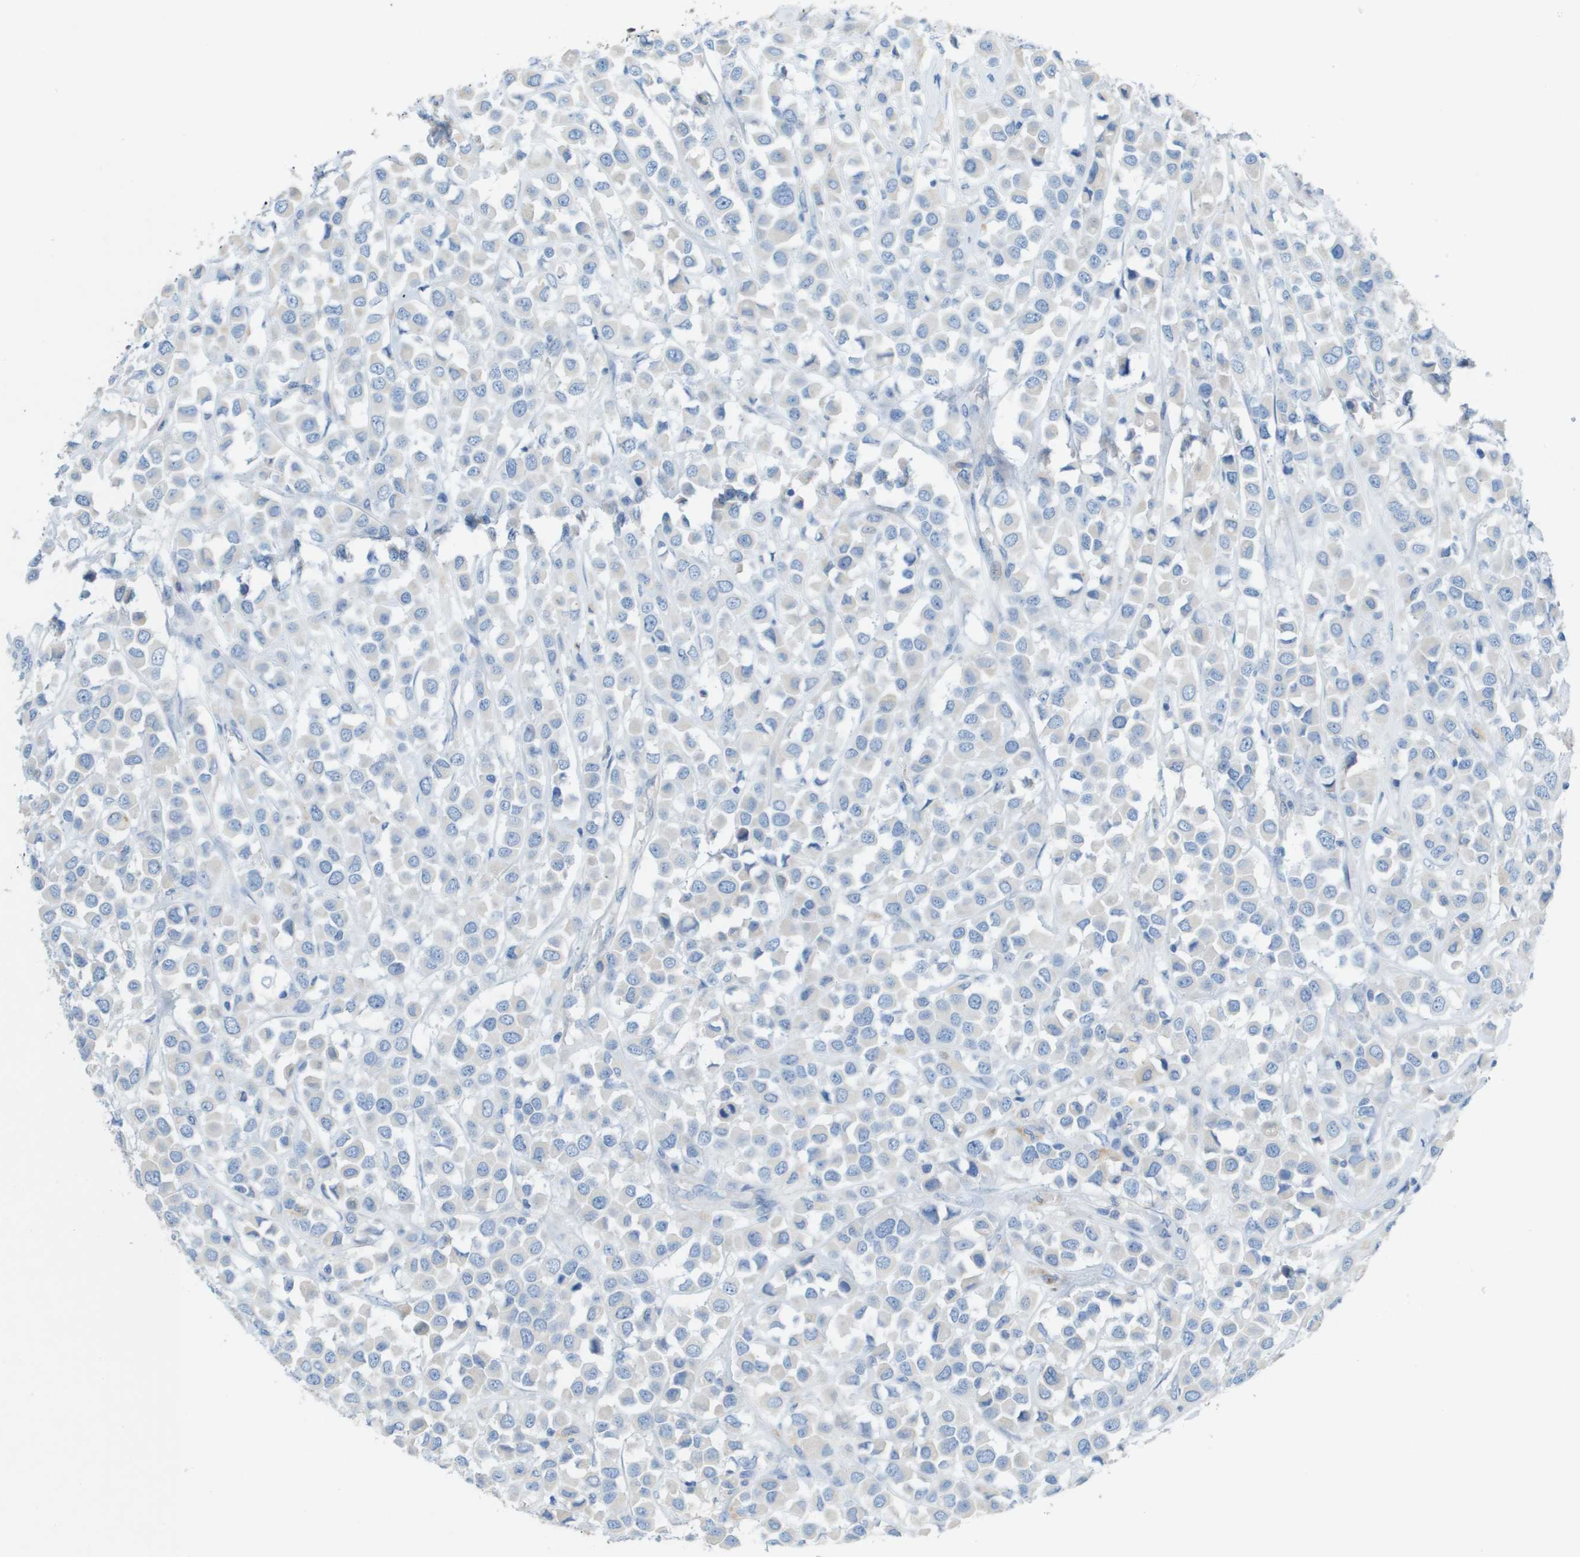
{"staining": {"intensity": "negative", "quantity": "none", "location": "none"}, "tissue": "breast cancer", "cell_type": "Tumor cells", "image_type": "cancer", "snomed": [{"axis": "morphology", "description": "Duct carcinoma"}, {"axis": "topography", "description": "Breast"}], "caption": "High magnification brightfield microscopy of breast cancer (invasive ductal carcinoma) stained with DAB (brown) and counterstained with hematoxylin (blue): tumor cells show no significant staining.", "gene": "CD46", "patient": {"sex": "female", "age": 61}}